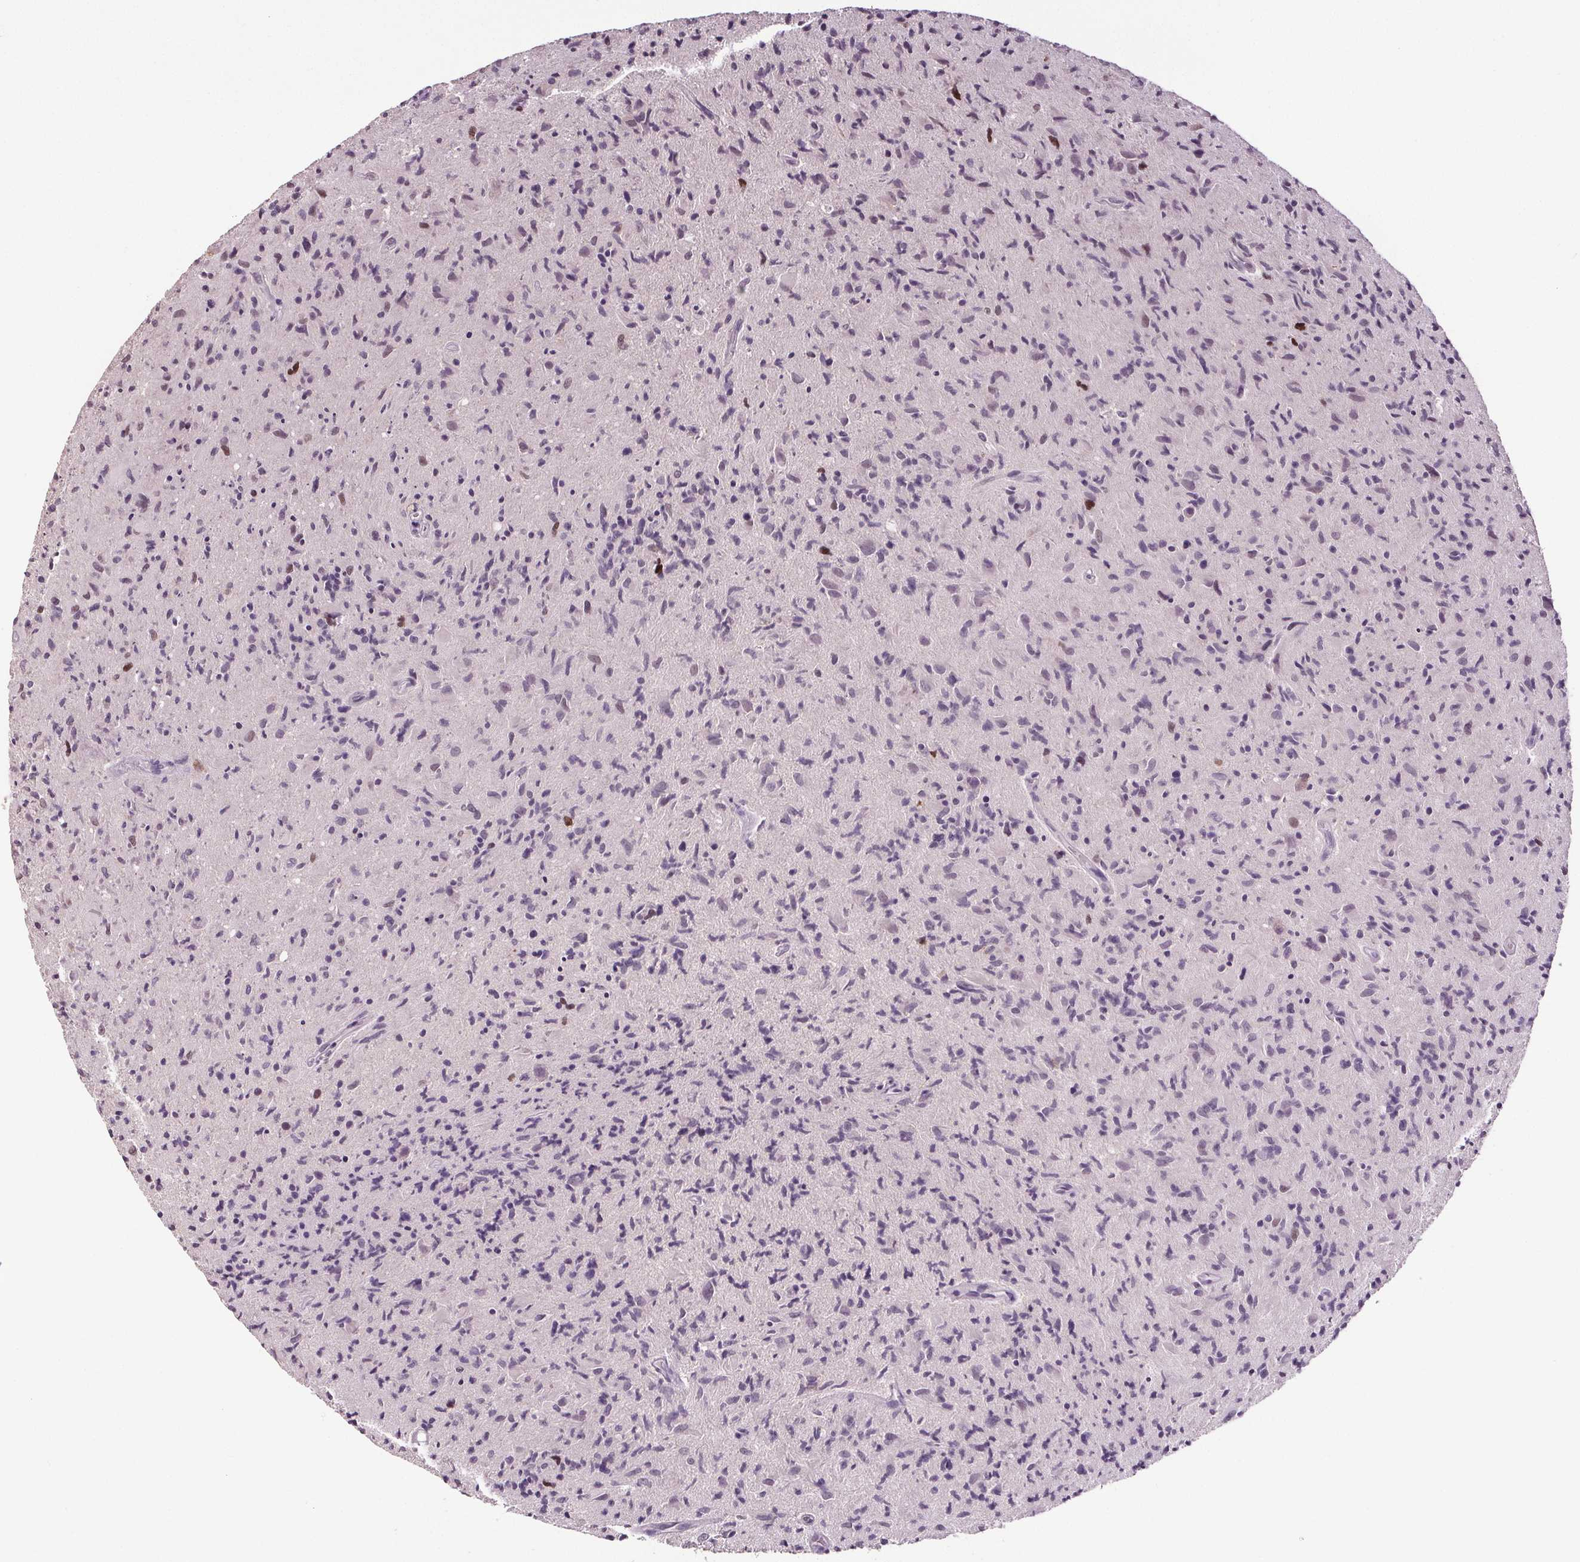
{"staining": {"intensity": "negative", "quantity": "none", "location": "none"}, "tissue": "glioma", "cell_type": "Tumor cells", "image_type": "cancer", "snomed": [{"axis": "morphology", "description": "Glioma, malignant, High grade"}, {"axis": "topography", "description": "Brain"}], "caption": "IHC histopathology image of human glioma stained for a protein (brown), which shows no expression in tumor cells.", "gene": "CENPF", "patient": {"sex": "male", "age": 54}}